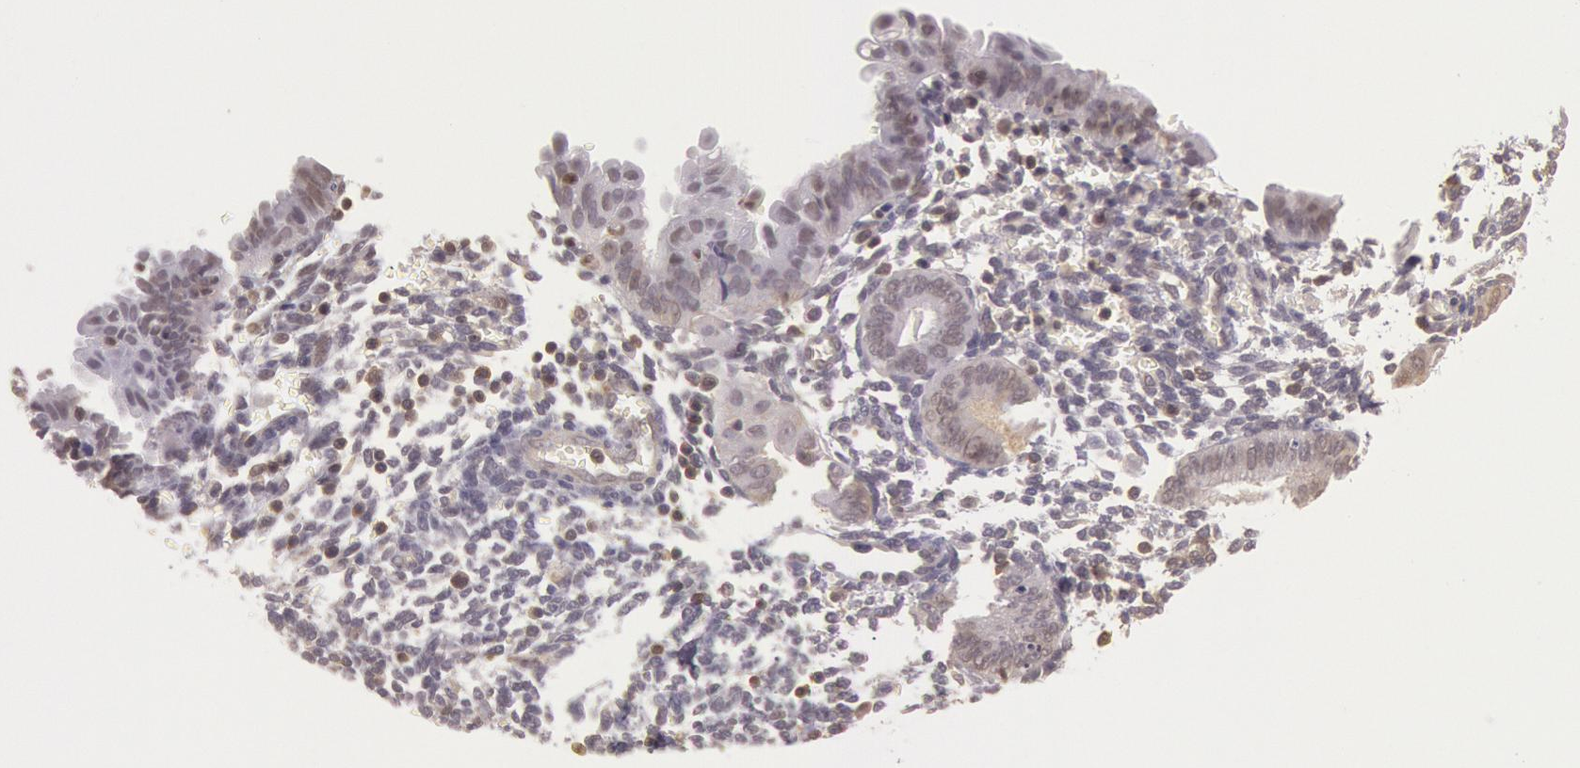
{"staining": {"intensity": "negative", "quantity": "none", "location": "none"}, "tissue": "endometrium", "cell_type": "Cells in endometrial stroma", "image_type": "normal", "snomed": [{"axis": "morphology", "description": "Normal tissue, NOS"}, {"axis": "topography", "description": "Endometrium"}], "caption": "The immunohistochemistry (IHC) photomicrograph has no significant positivity in cells in endometrial stroma of endometrium.", "gene": "HIF1A", "patient": {"sex": "female", "age": 61}}